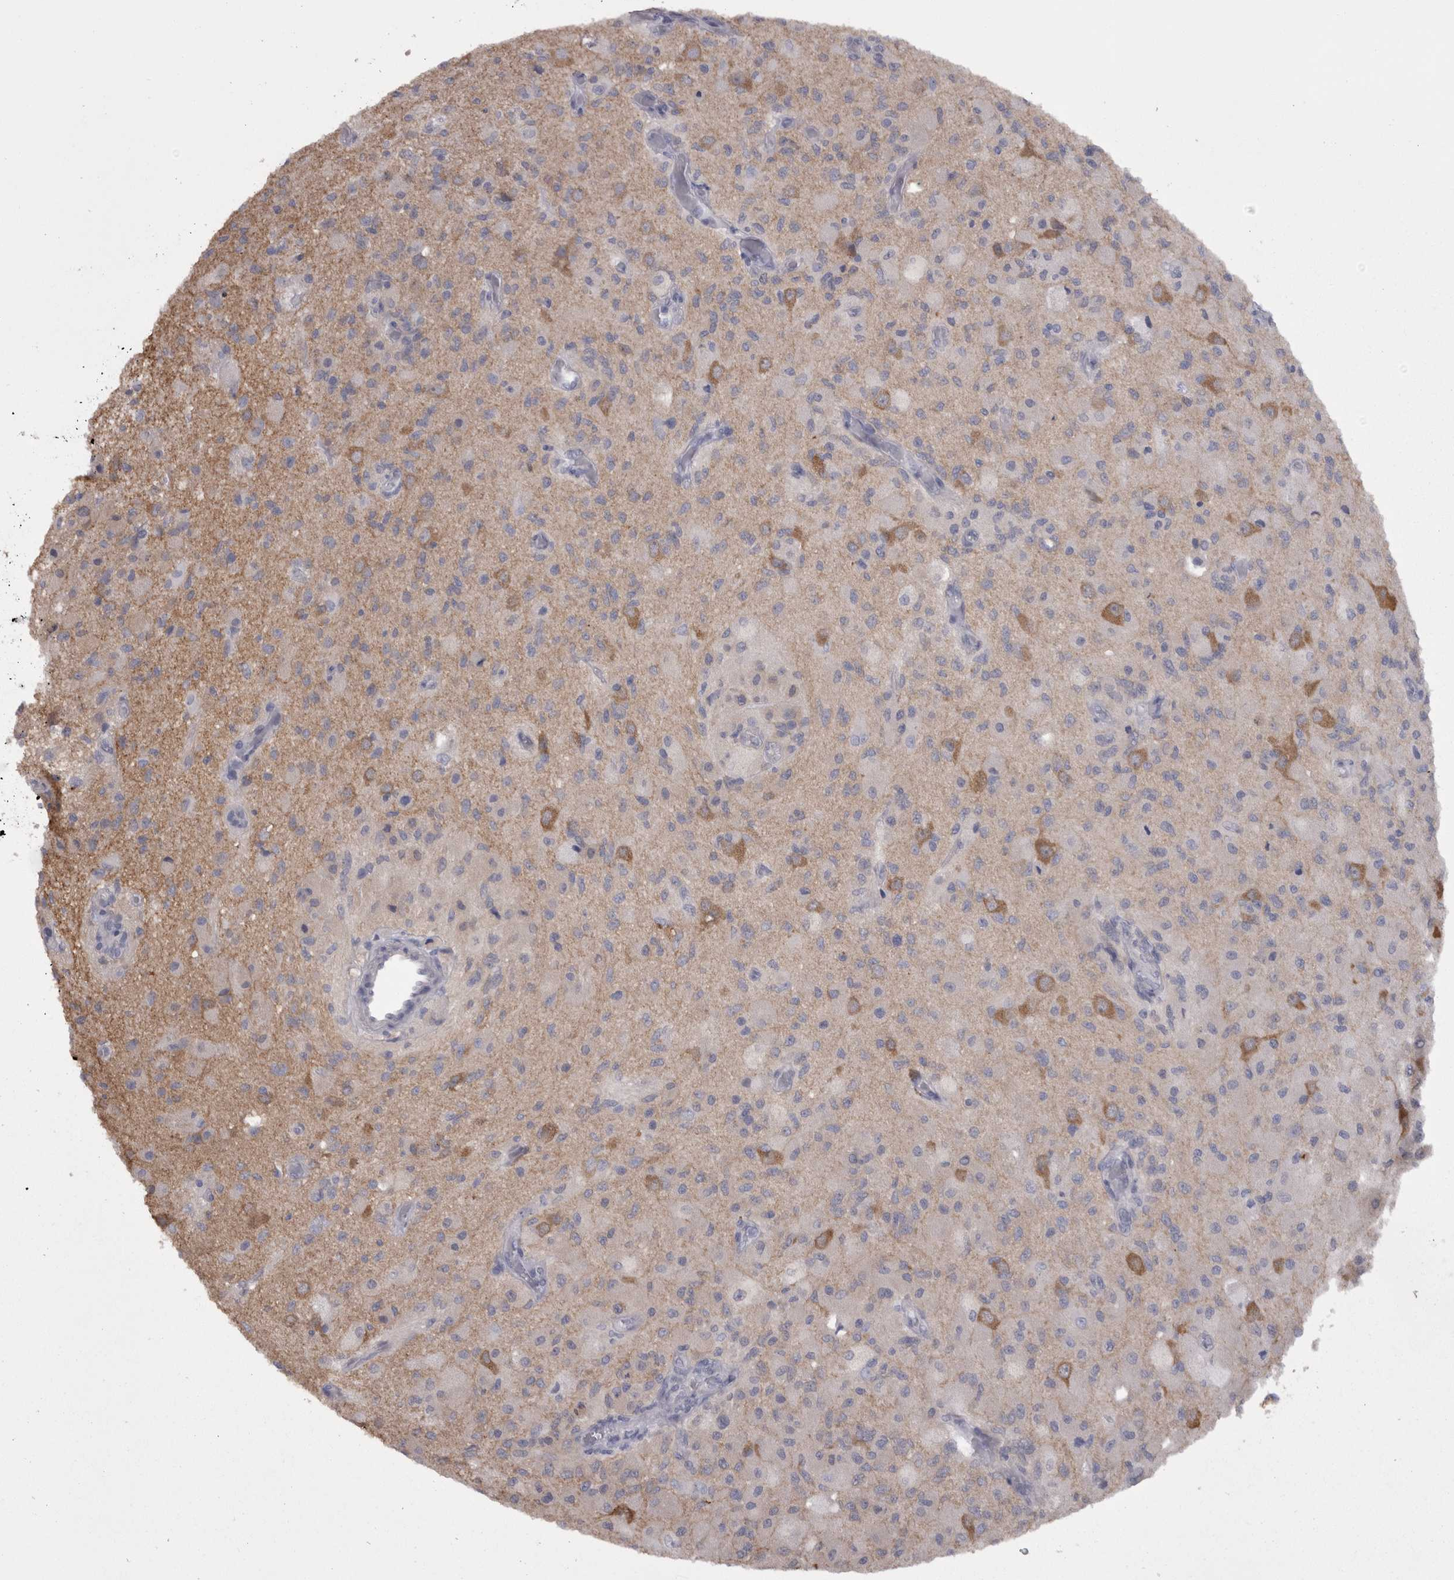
{"staining": {"intensity": "negative", "quantity": "none", "location": "none"}, "tissue": "glioma", "cell_type": "Tumor cells", "image_type": "cancer", "snomed": [{"axis": "morphology", "description": "Normal tissue, NOS"}, {"axis": "morphology", "description": "Glioma, malignant, High grade"}, {"axis": "topography", "description": "Cerebral cortex"}], "caption": "Immunohistochemical staining of human glioma exhibits no significant positivity in tumor cells. The staining is performed using DAB brown chromogen with nuclei counter-stained in using hematoxylin.", "gene": "CAMK2D", "patient": {"sex": "male", "age": 77}}